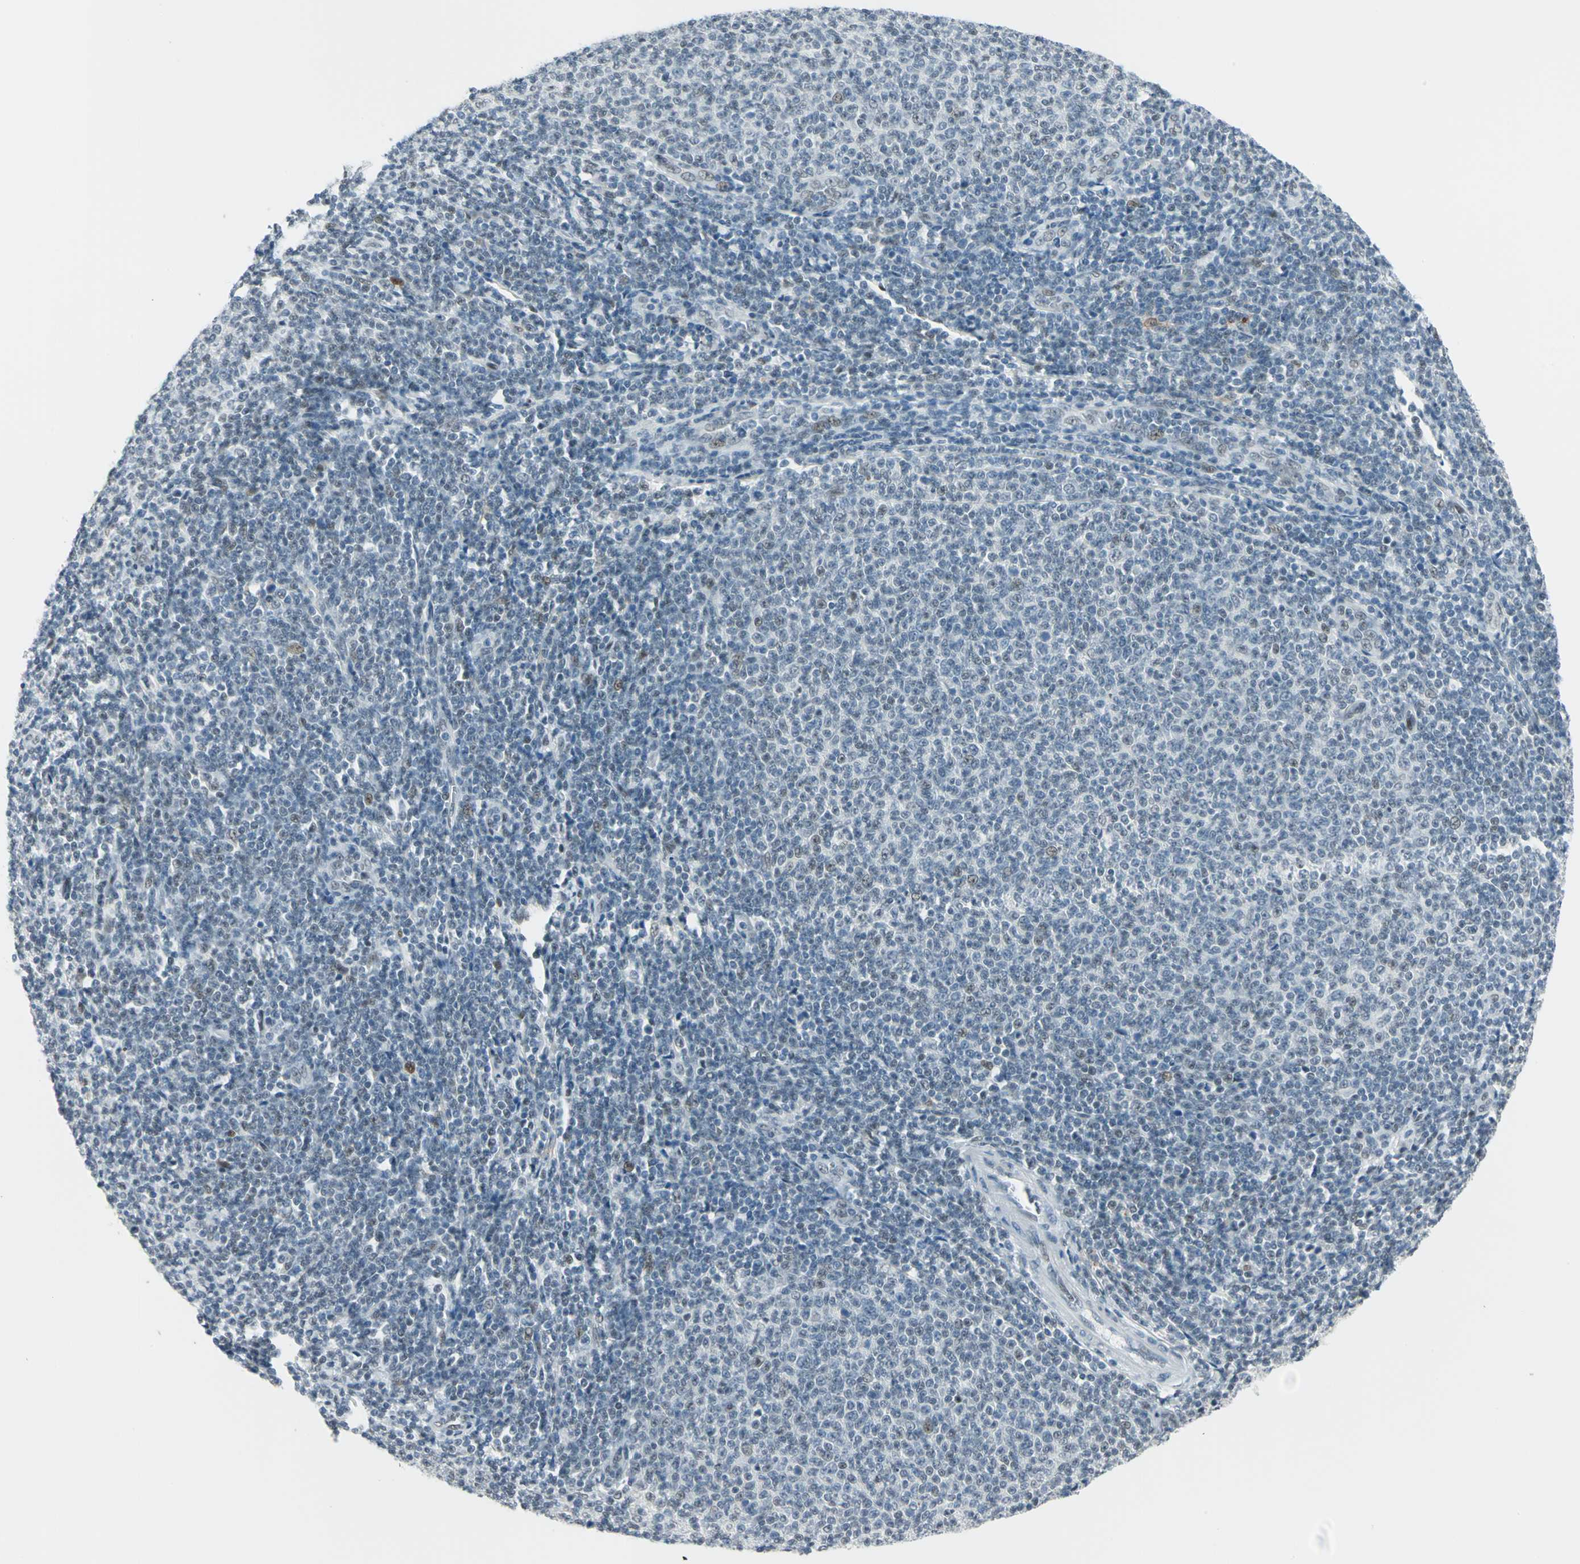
{"staining": {"intensity": "weak", "quantity": "<25%", "location": "nuclear"}, "tissue": "lymphoma", "cell_type": "Tumor cells", "image_type": "cancer", "snomed": [{"axis": "morphology", "description": "Malignant lymphoma, non-Hodgkin's type, Low grade"}, {"axis": "topography", "description": "Lymph node"}], "caption": "Tumor cells are negative for protein expression in human malignant lymphoma, non-Hodgkin's type (low-grade).", "gene": "MTMR10", "patient": {"sex": "male", "age": 66}}